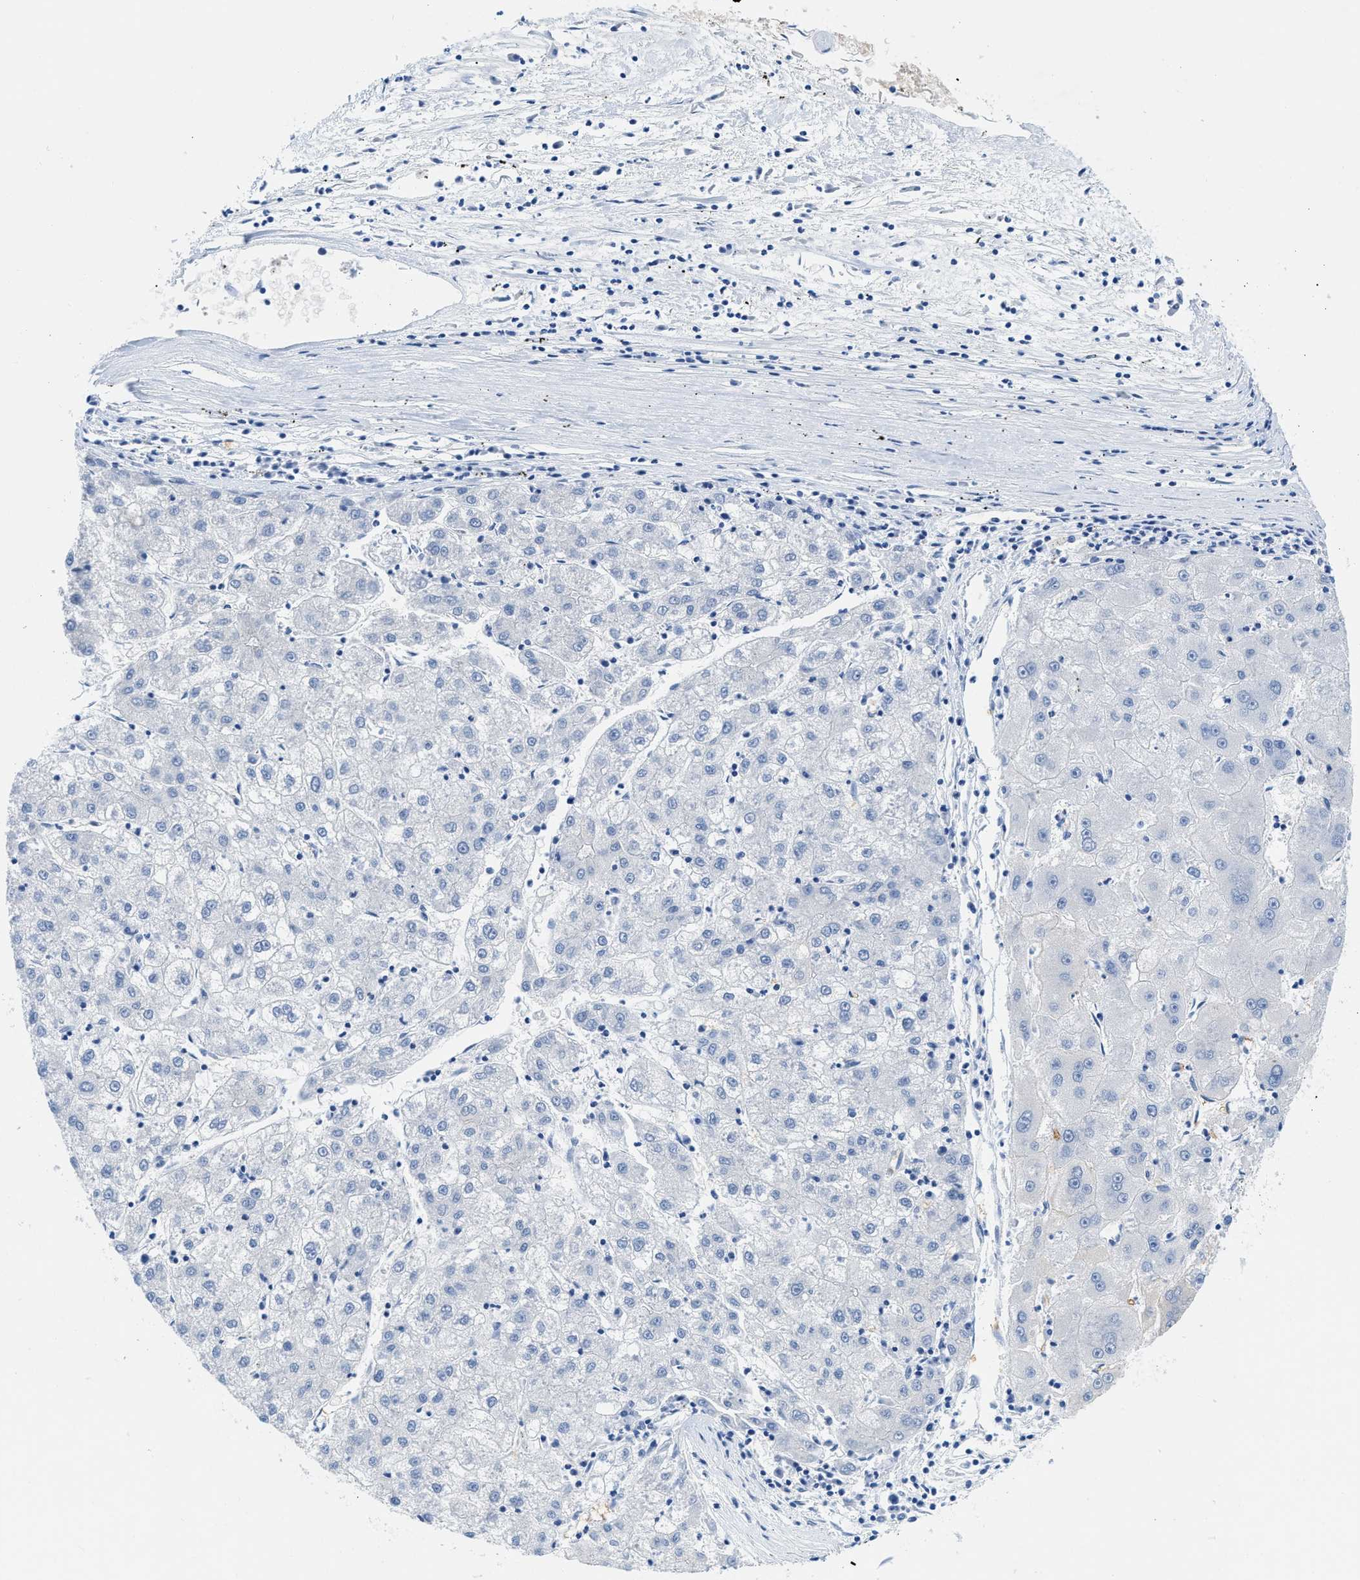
{"staining": {"intensity": "negative", "quantity": "none", "location": "none"}, "tissue": "liver cancer", "cell_type": "Tumor cells", "image_type": "cancer", "snomed": [{"axis": "morphology", "description": "Carcinoma, Hepatocellular, NOS"}, {"axis": "topography", "description": "Liver"}], "caption": "Tumor cells show no significant expression in liver cancer.", "gene": "BPGM", "patient": {"sex": "male", "age": 72}}